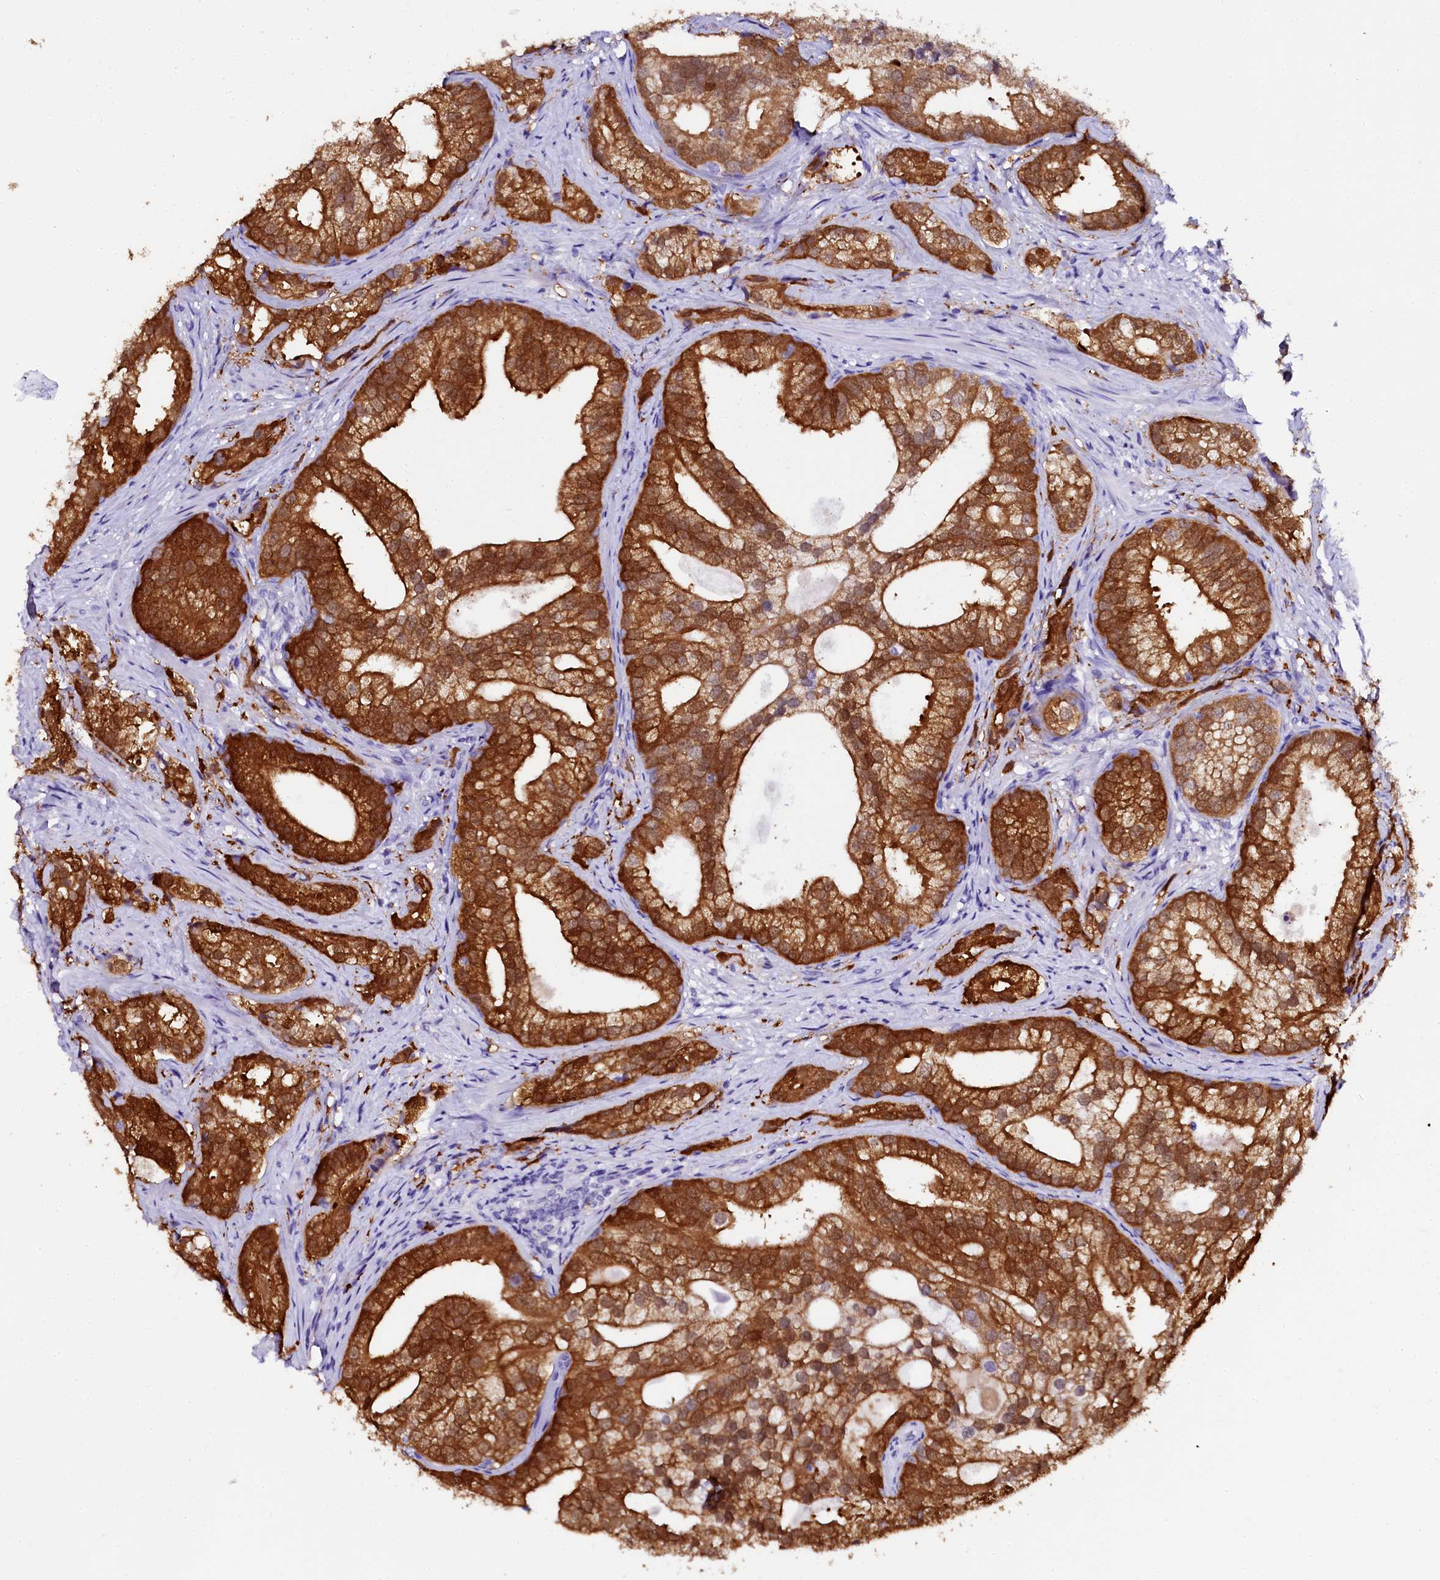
{"staining": {"intensity": "strong", "quantity": ">75%", "location": "cytoplasmic/membranous"}, "tissue": "prostate cancer", "cell_type": "Tumor cells", "image_type": "cancer", "snomed": [{"axis": "morphology", "description": "Adenocarcinoma, High grade"}, {"axis": "topography", "description": "Prostate"}], "caption": "A micrograph of human prostate cancer stained for a protein exhibits strong cytoplasmic/membranous brown staining in tumor cells.", "gene": "SORD", "patient": {"sex": "male", "age": 75}}